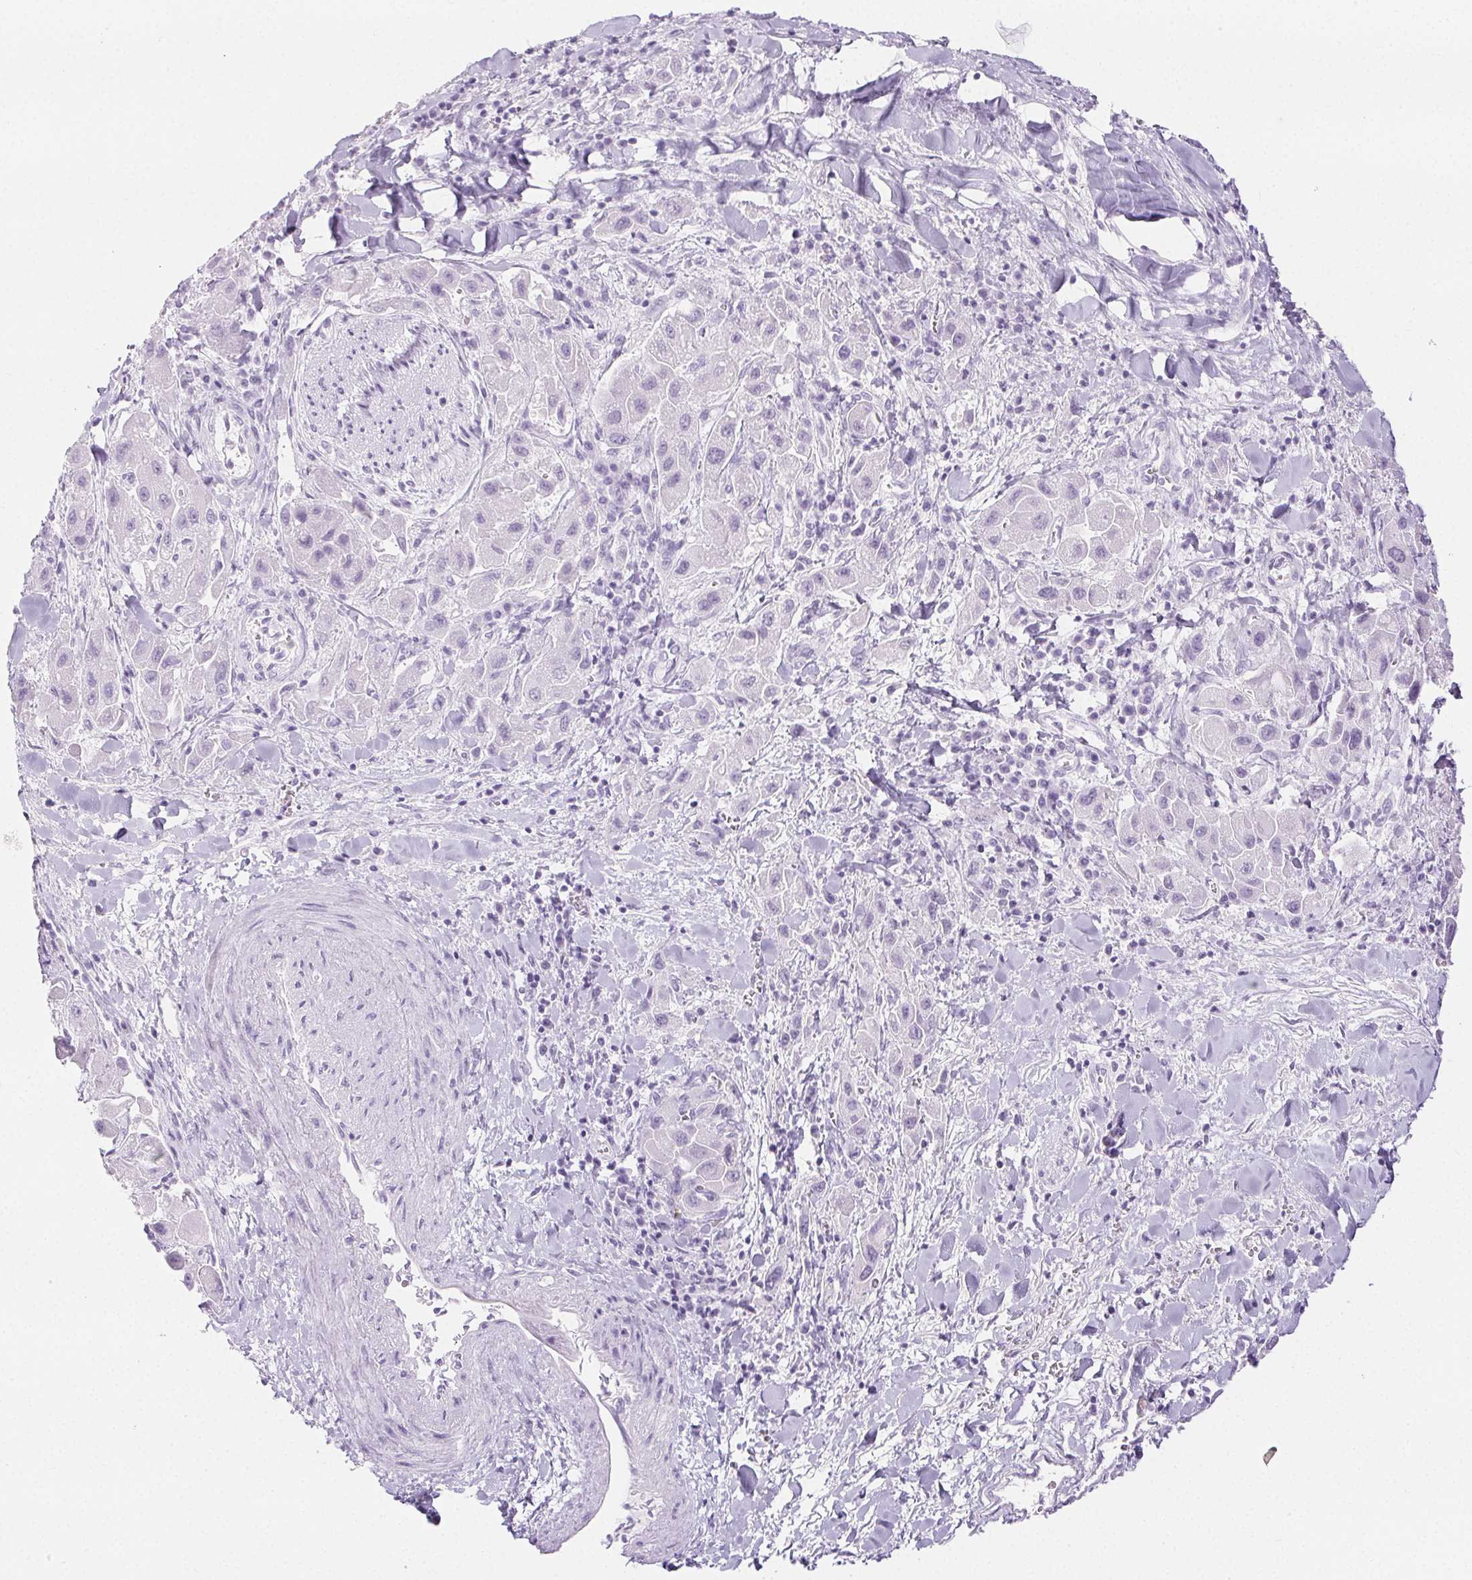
{"staining": {"intensity": "negative", "quantity": "none", "location": "none"}, "tissue": "liver cancer", "cell_type": "Tumor cells", "image_type": "cancer", "snomed": [{"axis": "morphology", "description": "Carcinoma, Hepatocellular, NOS"}, {"axis": "topography", "description": "Liver"}], "caption": "This is an immunohistochemistry image of liver hepatocellular carcinoma. There is no staining in tumor cells.", "gene": "SPRR3", "patient": {"sex": "male", "age": 24}}